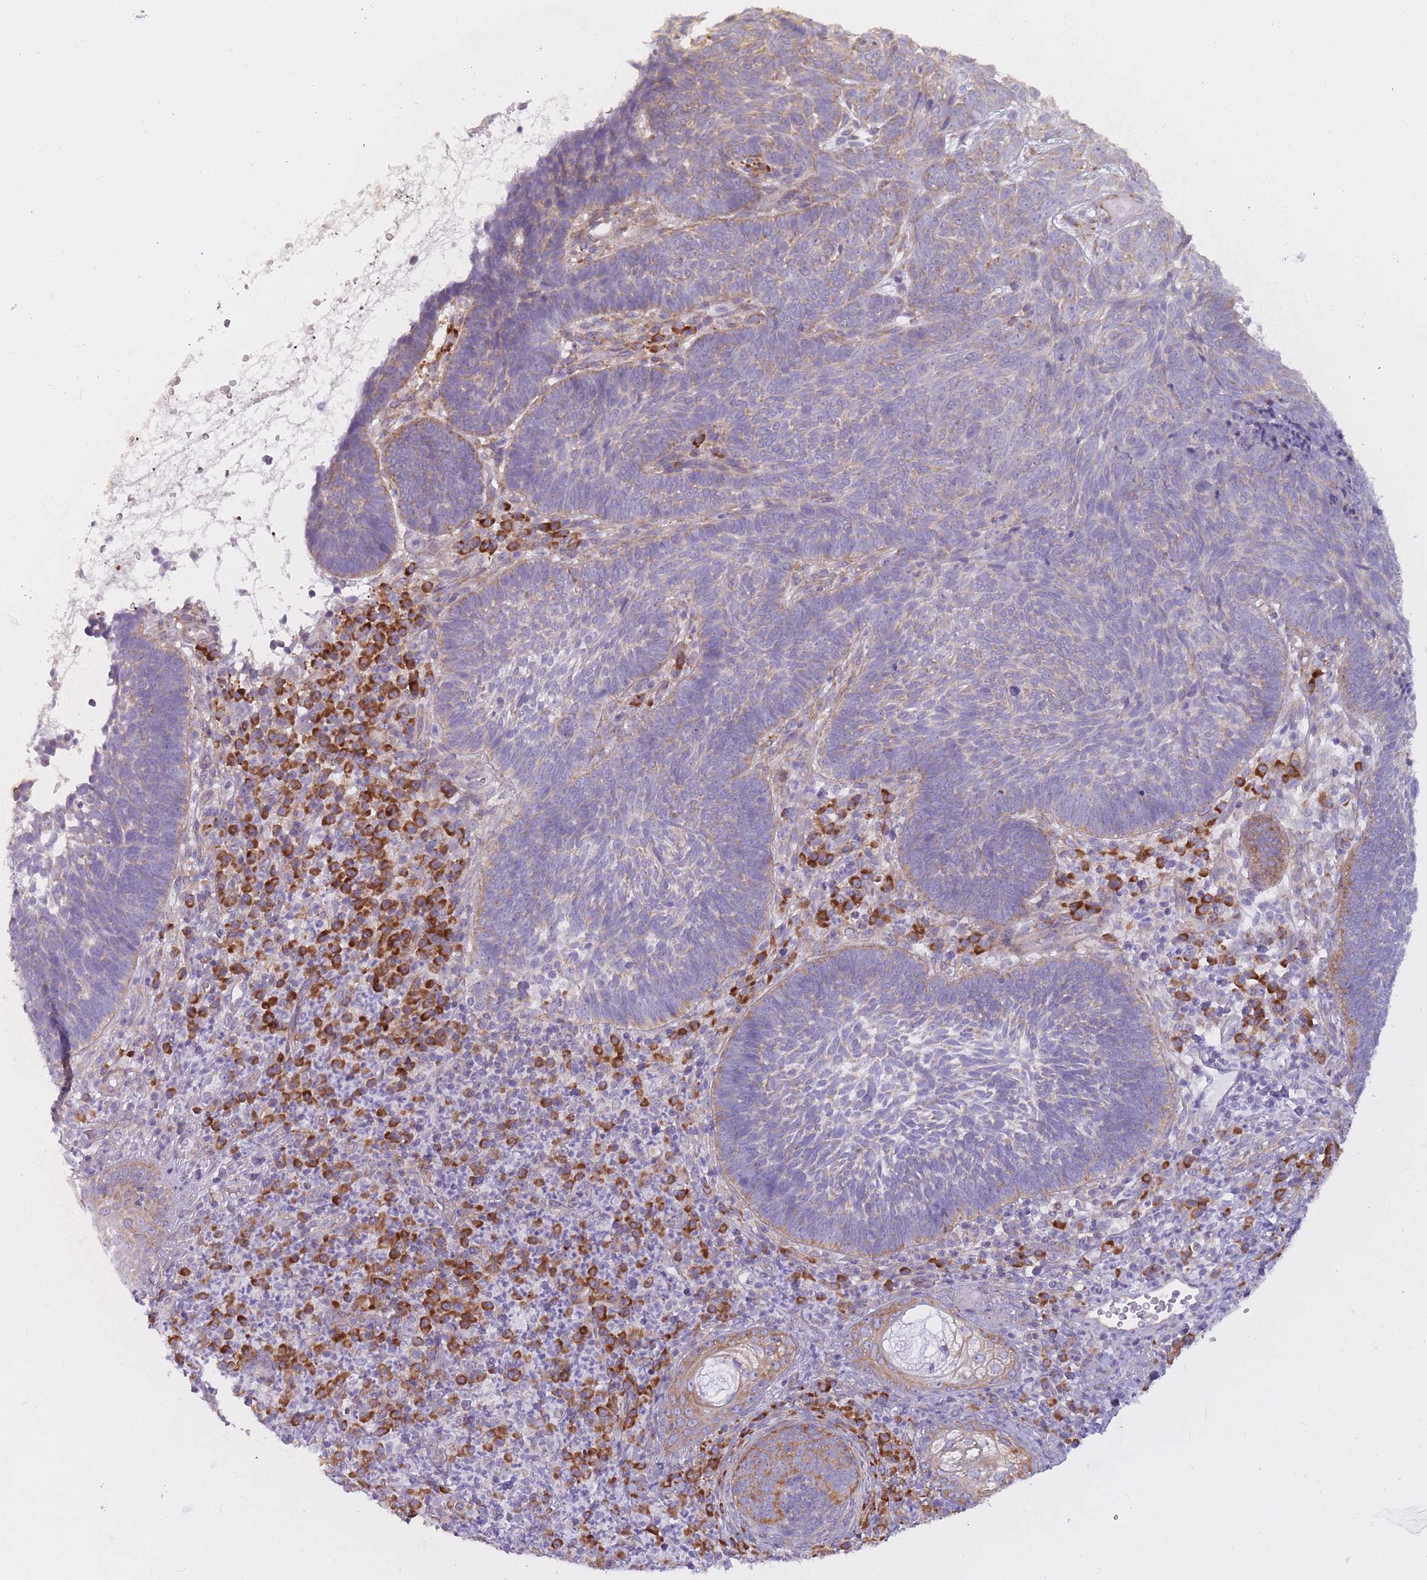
{"staining": {"intensity": "weak", "quantity": "<25%", "location": "cytoplasmic/membranous"}, "tissue": "skin cancer", "cell_type": "Tumor cells", "image_type": "cancer", "snomed": [{"axis": "morphology", "description": "Basal cell carcinoma"}, {"axis": "topography", "description": "Skin"}], "caption": "A histopathology image of skin basal cell carcinoma stained for a protein shows no brown staining in tumor cells. Brightfield microscopy of IHC stained with DAB (3,3'-diaminobenzidine) (brown) and hematoxylin (blue), captured at high magnification.", "gene": "RPL18", "patient": {"sex": "male", "age": 88}}